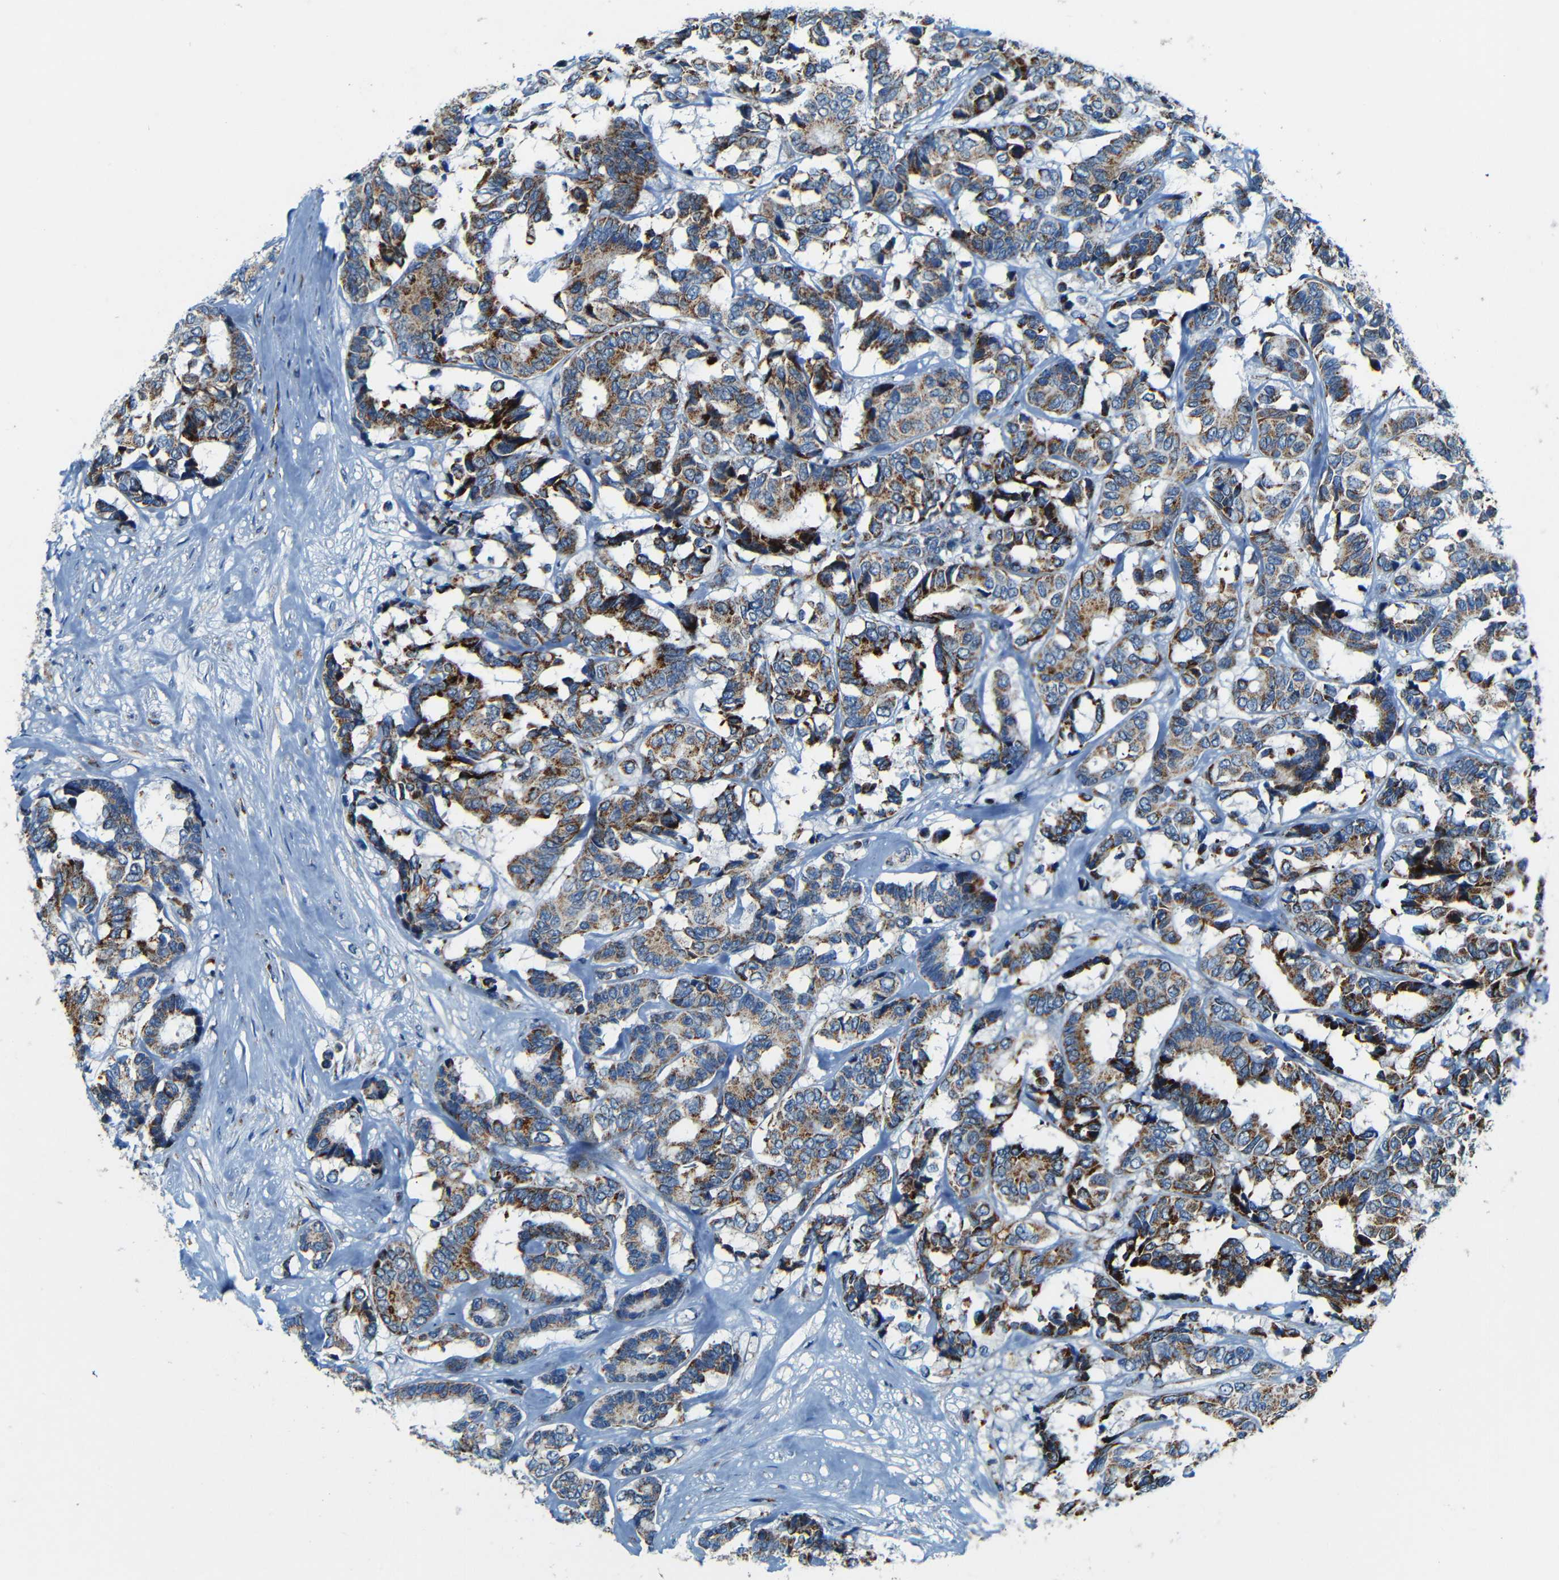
{"staining": {"intensity": "strong", "quantity": "25%-75%", "location": "cytoplasmic/membranous"}, "tissue": "breast cancer", "cell_type": "Tumor cells", "image_type": "cancer", "snomed": [{"axis": "morphology", "description": "Duct carcinoma"}, {"axis": "topography", "description": "Breast"}], "caption": "Breast cancer (invasive ductal carcinoma) stained with immunohistochemistry exhibits strong cytoplasmic/membranous expression in about 25%-75% of tumor cells. (DAB IHC with brightfield microscopy, high magnification).", "gene": "WSCD2", "patient": {"sex": "female", "age": 87}}